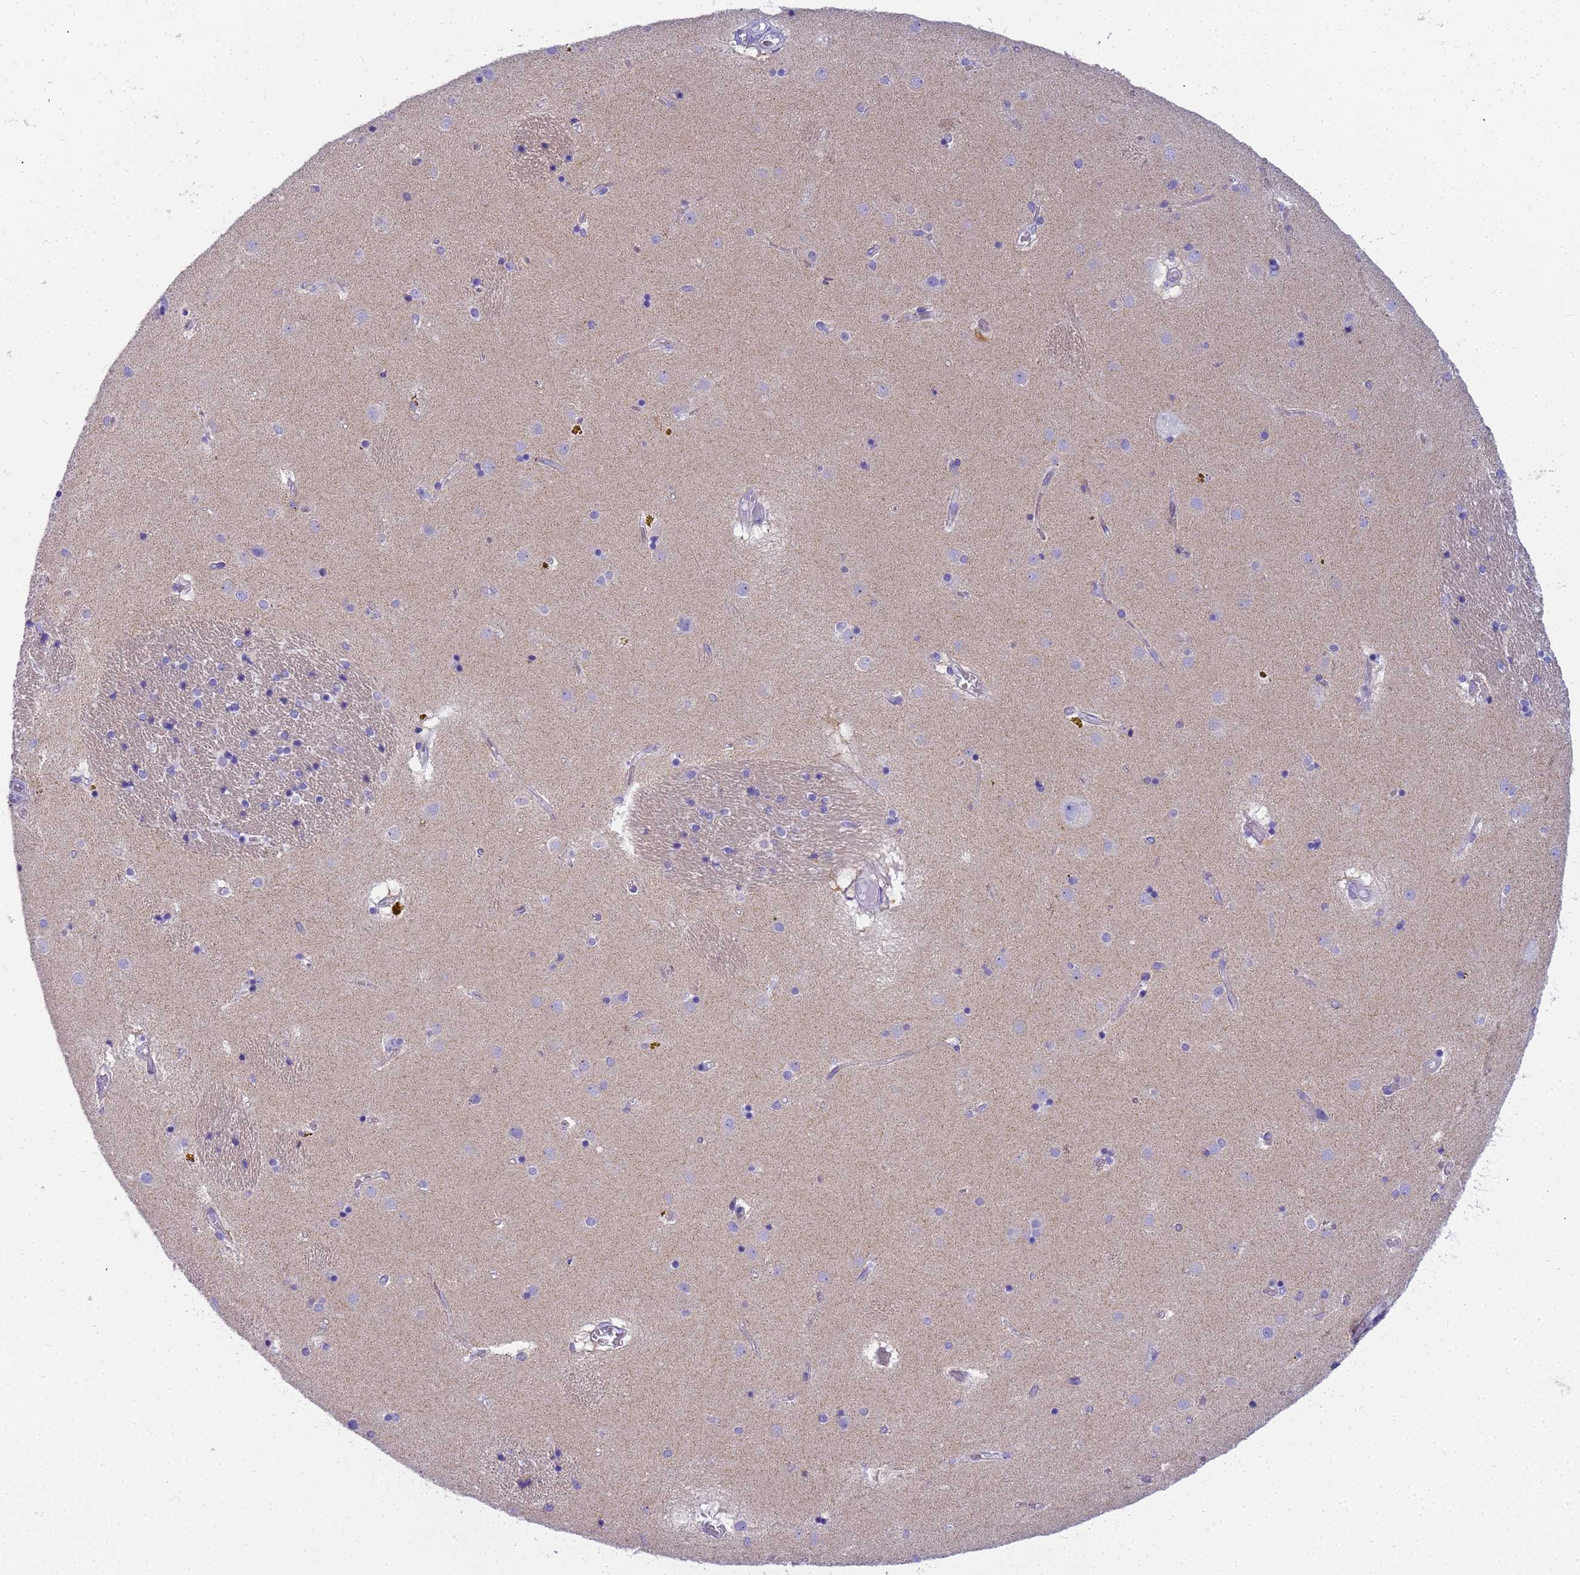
{"staining": {"intensity": "negative", "quantity": "none", "location": "none"}, "tissue": "caudate", "cell_type": "Glial cells", "image_type": "normal", "snomed": [{"axis": "morphology", "description": "Normal tissue, NOS"}, {"axis": "topography", "description": "Lateral ventricle wall"}], "caption": "There is no significant expression in glial cells of caudate. (DAB (3,3'-diaminobenzidine) IHC visualized using brightfield microscopy, high magnification).", "gene": "RNASE2", "patient": {"sex": "male", "age": 70}}